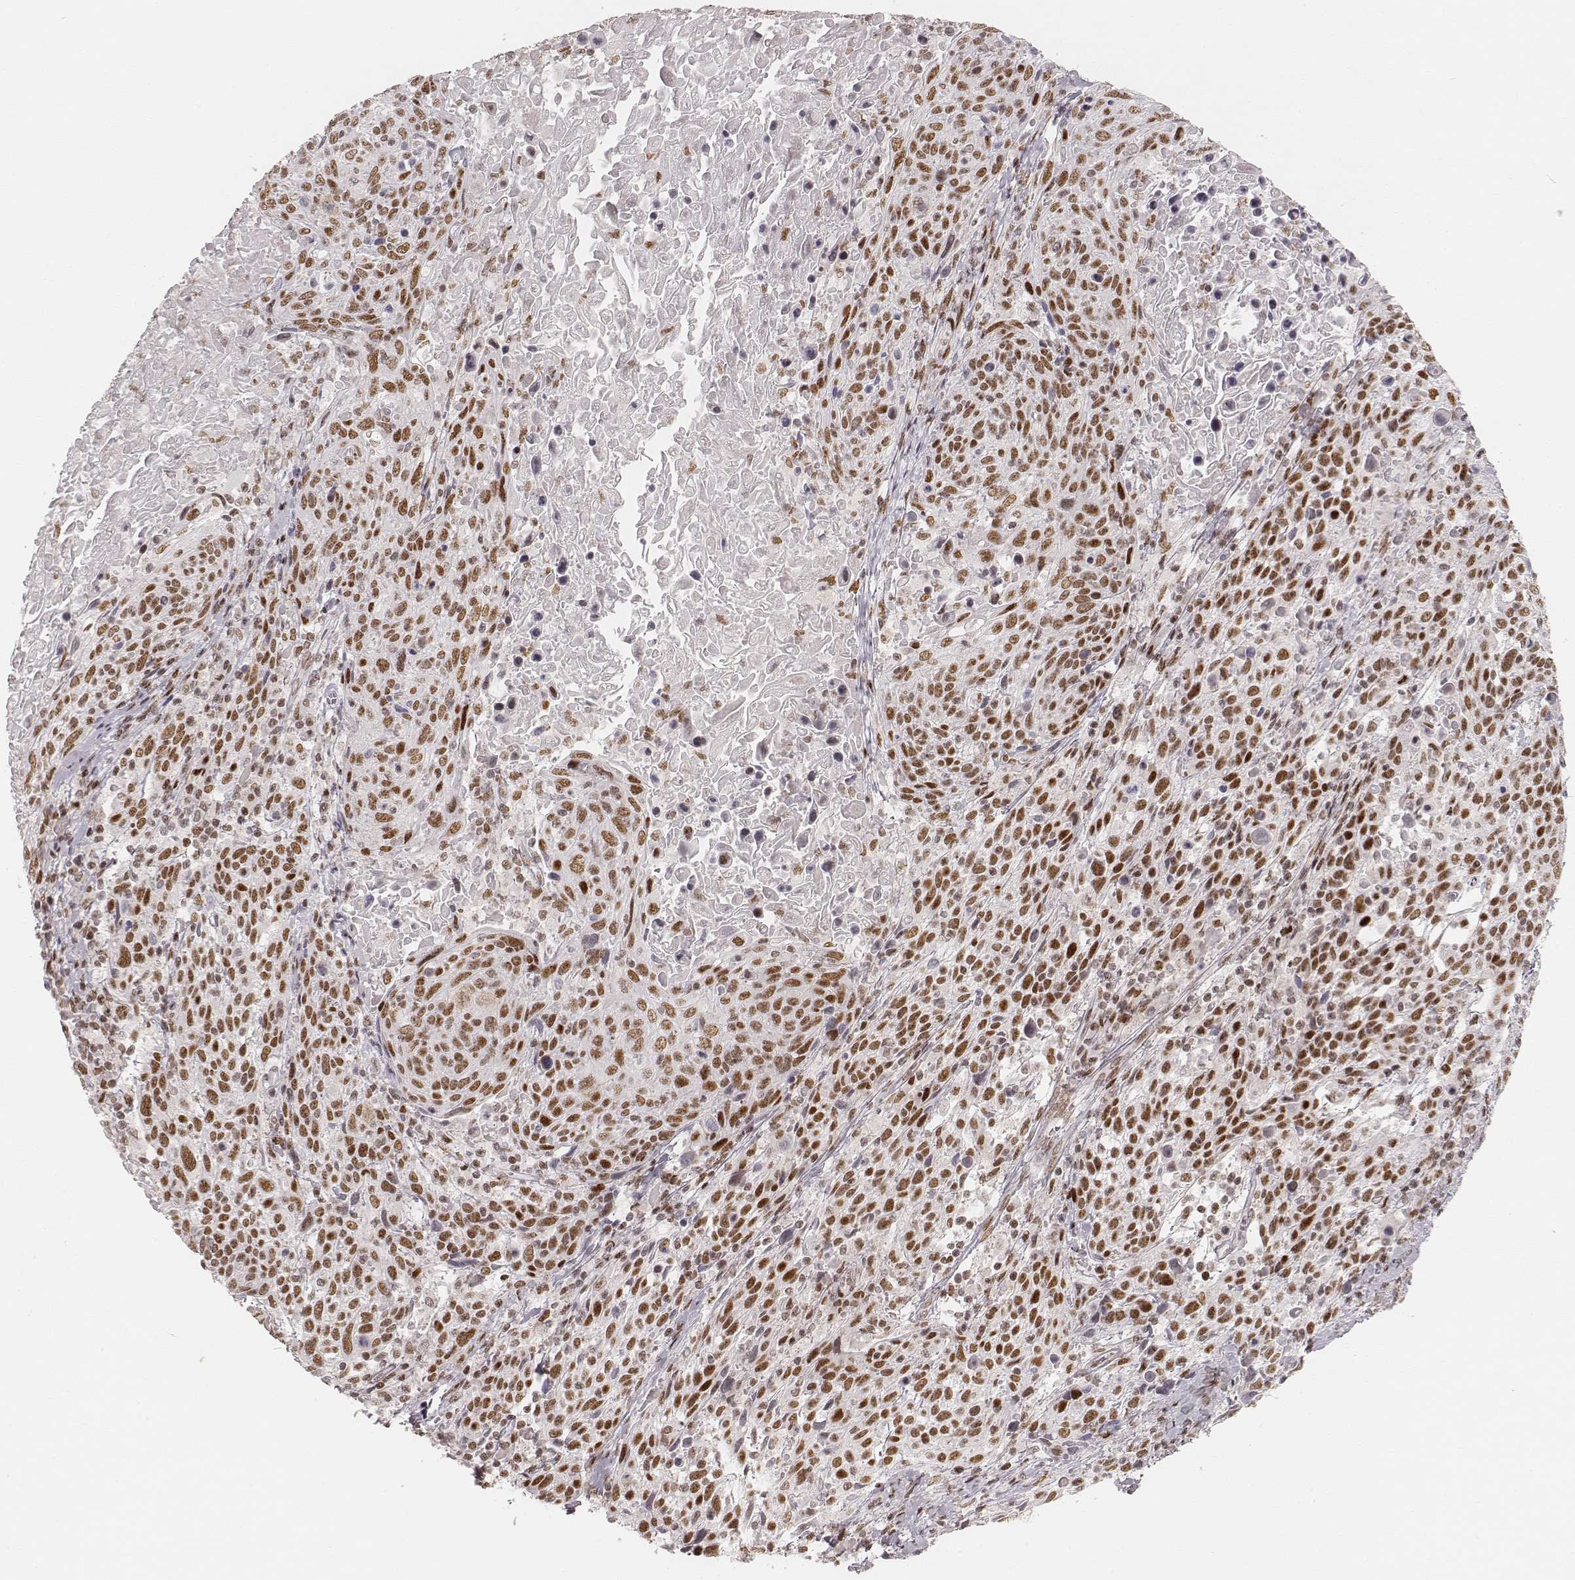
{"staining": {"intensity": "moderate", "quantity": ">75%", "location": "nuclear"}, "tissue": "cervical cancer", "cell_type": "Tumor cells", "image_type": "cancer", "snomed": [{"axis": "morphology", "description": "Squamous cell carcinoma, NOS"}, {"axis": "topography", "description": "Cervix"}], "caption": "Immunohistochemical staining of human cervical cancer shows medium levels of moderate nuclear expression in about >75% of tumor cells.", "gene": "HNRNPC", "patient": {"sex": "female", "age": 61}}